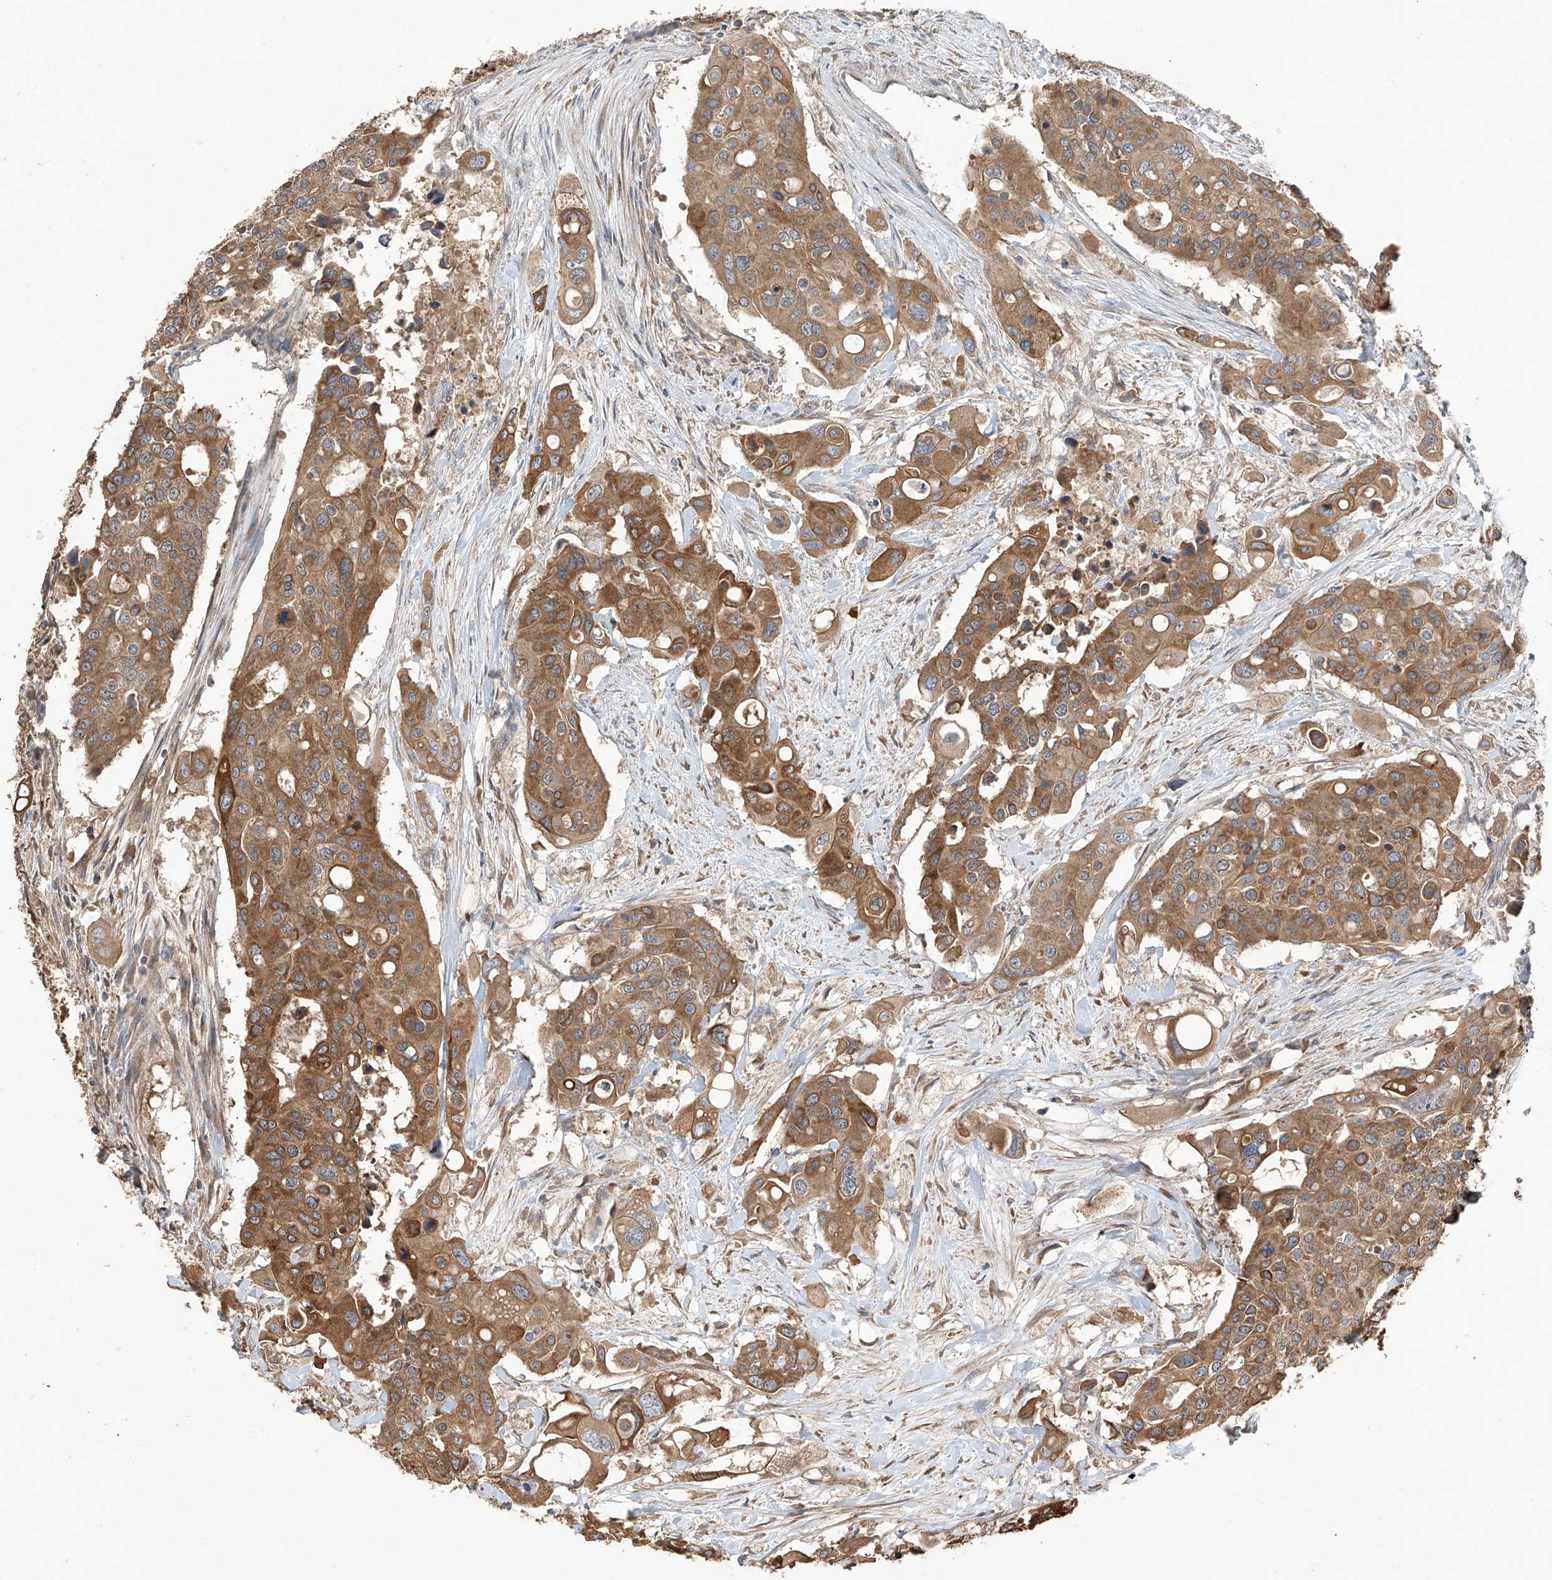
{"staining": {"intensity": "moderate", "quantity": ">75%", "location": "cytoplasmic/membranous"}, "tissue": "colorectal cancer", "cell_type": "Tumor cells", "image_type": "cancer", "snomed": [{"axis": "morphology", "description": "Adenocarcinoma, NOS"}, {"axis": "topography", "description": "Colon"}], "caption": "DAB immunohistochemical staining of colorectal cancer exhibits moderate cytoplasmic/membranous protein staining in approximately >75% of tumor cells.", "gene": "AGBL5", "patient": {"sex": "male", "age": 77}}